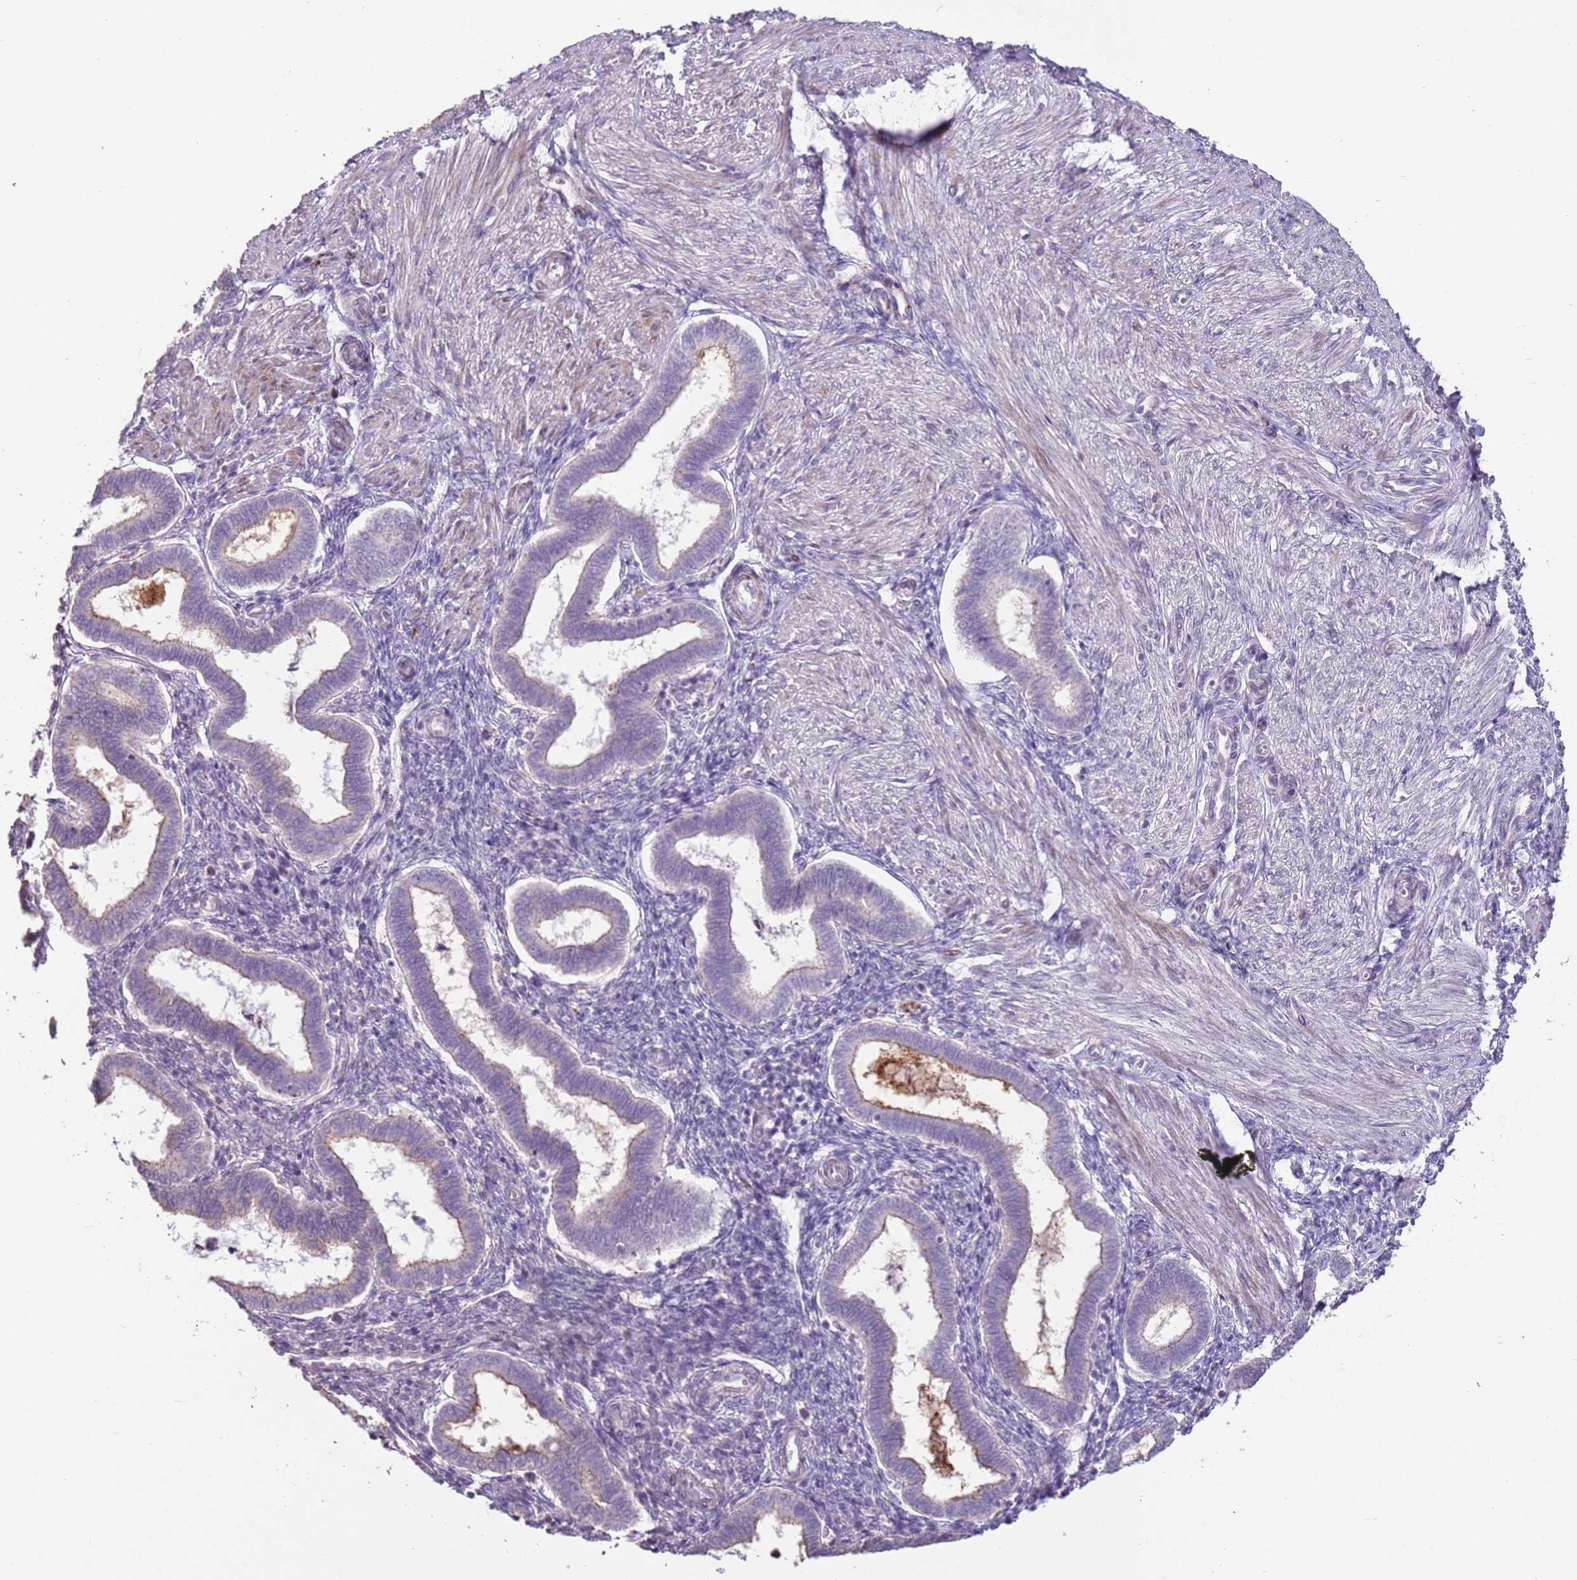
{"staining": {"intensity": "negative", "quantity": "none", "location": "none"}, "tissue": "endometrium", "cell_type": "Cells in endometrial stroma", "image_type": "normal", "snomed": [{"axis": "morphology", "description": "Normal tissue, NOS"}, {"axis": "topography", "description": "Endometrium"}], "caption": "The histopathology image demonstrates no staining of cells in endometrial stroma in unremarkable endometrium.", "gene": "LGI4", "patient": {"sex": "female", "age": 24}}